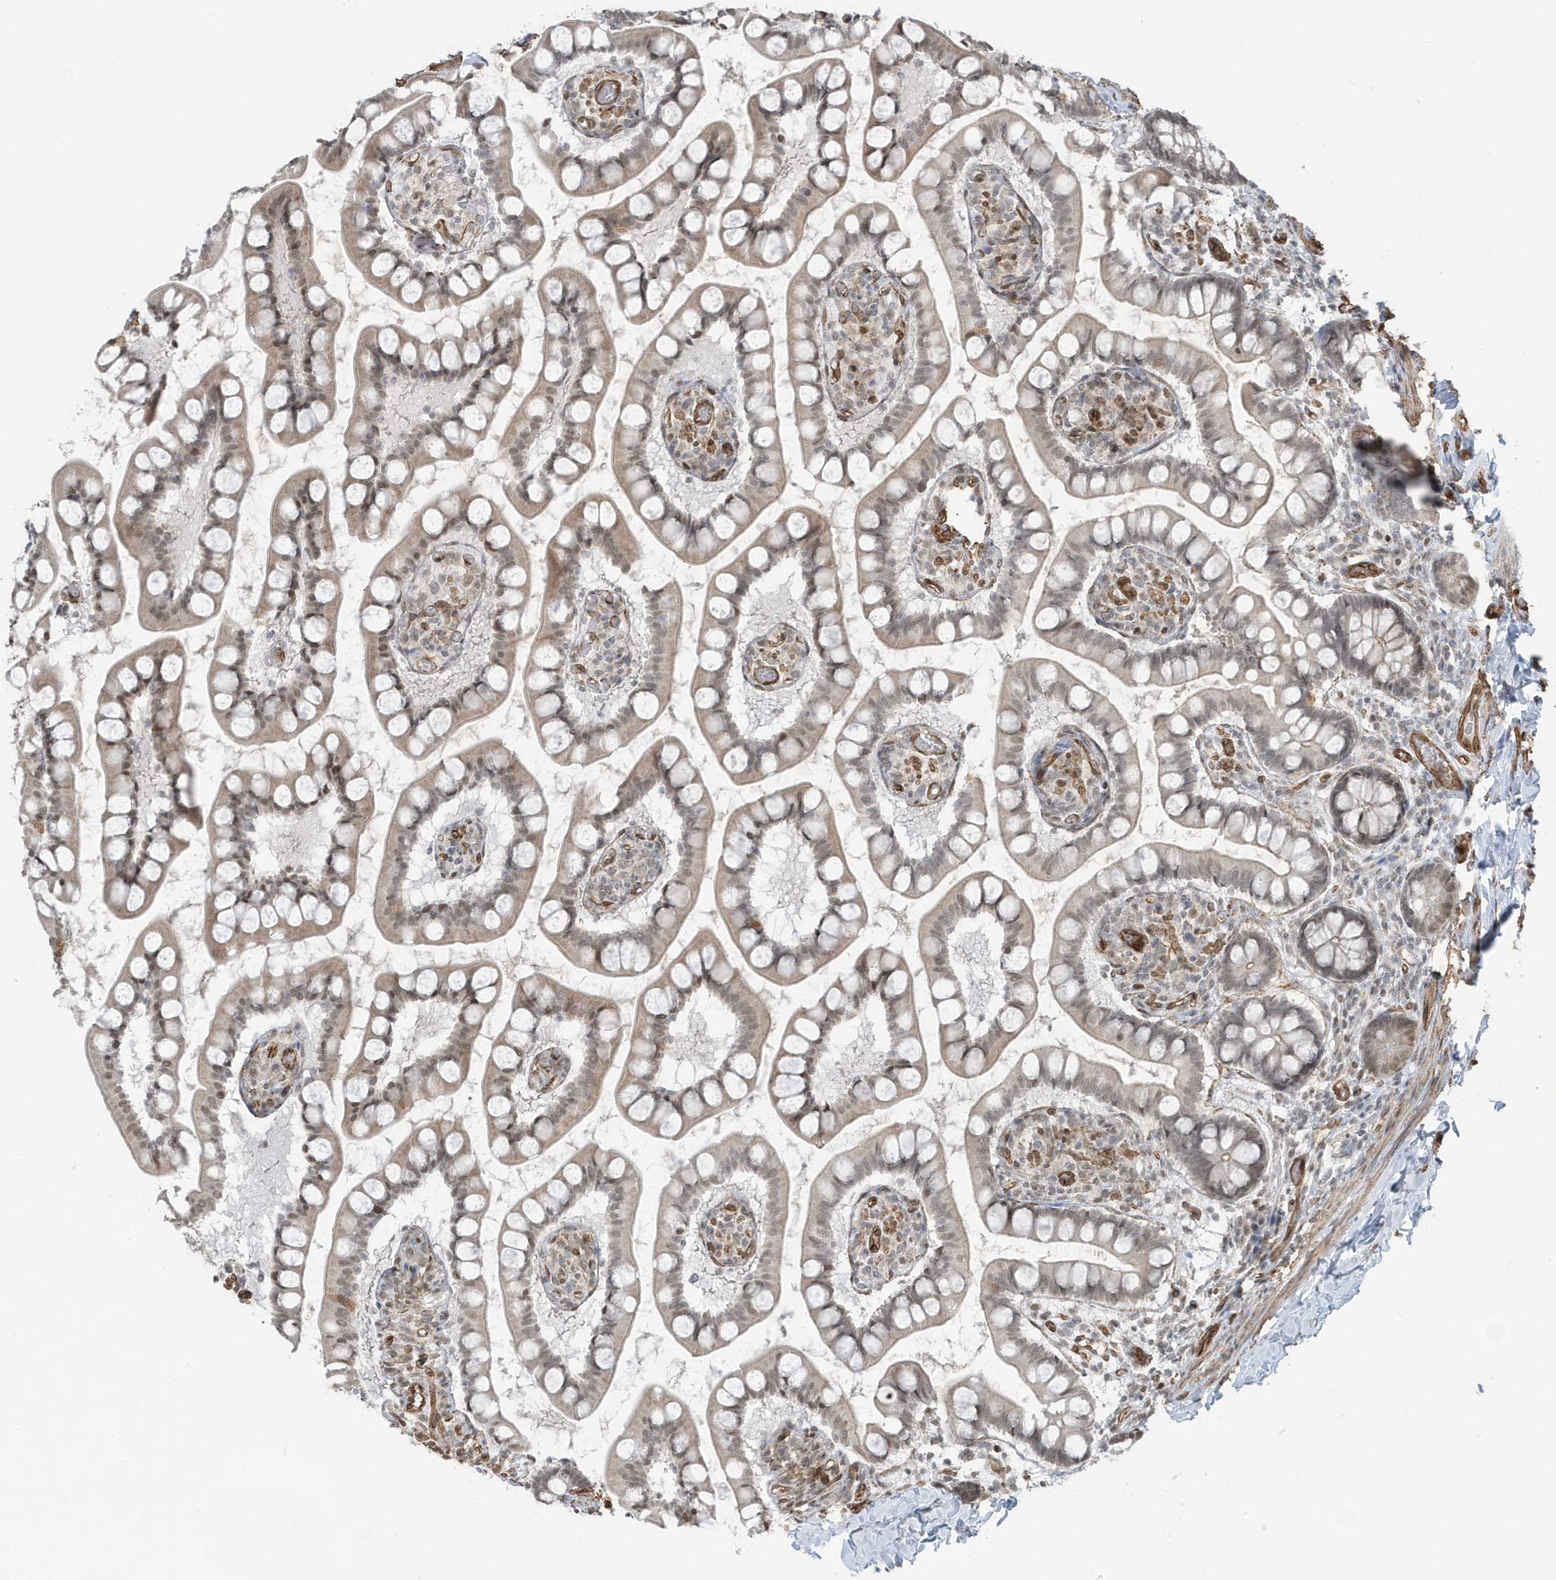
{"staining": {"intensity": "negative", "quantity": "none", "location": "none"}, "tissue": "small intestine", "cell_type": "Glandular cells", "image_type": "normal", "snomed": [{"axis": "morphology", "description": "Normal tissue, NOS"}, {"axis": "topography", "description": "Small intestine"}], "caption": "This is an IHC photomicrograph of benign human small intestine. There is no staining in glandular cells.", "gene": "CHCHD4", "patient": {"sex": "male", "age": 52}}